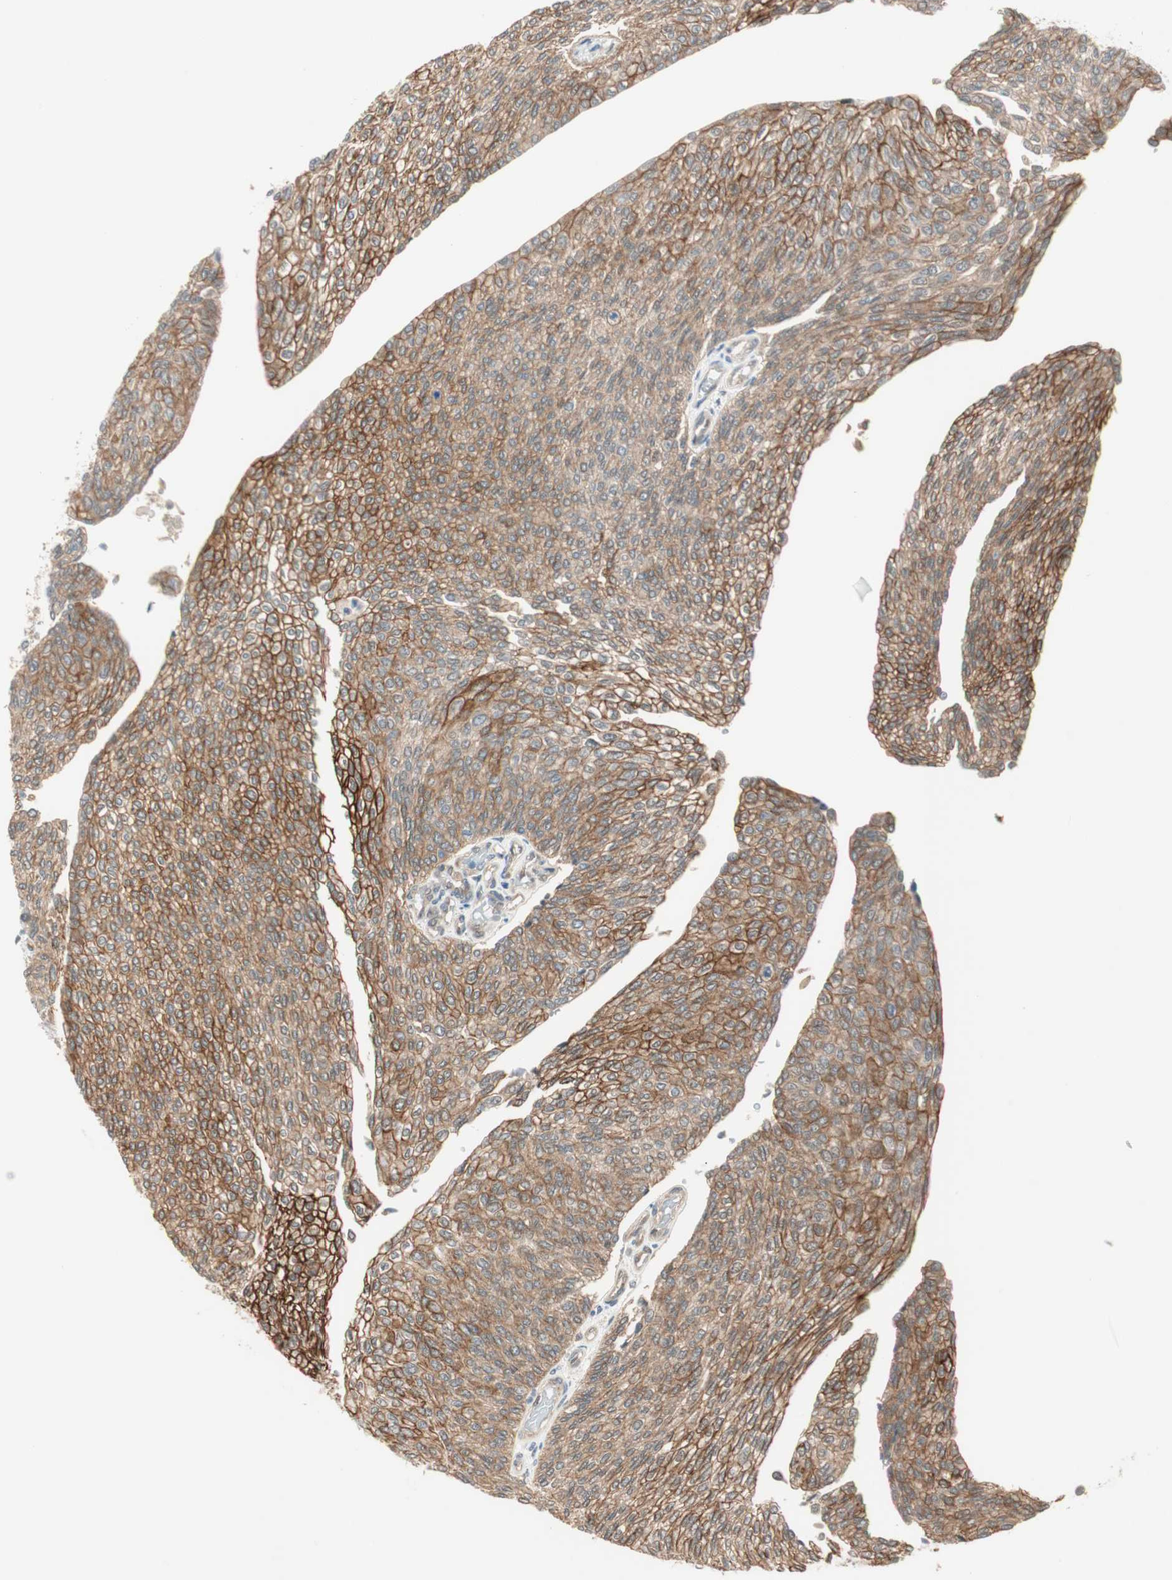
{"staining": {"intensity": "strong", "quantity": ">75%", "location": "cytoplasmic/membranous"}, "tissue": "urothelial cancer", "cell_type": "Tumor cells", "image_type": "cancer", "snomed": [{"axis": "morphology", "description": "Urothelial carcinoma, Low grade"}, {"axis": "topography", "description": "Urinary bladder"}], "caption": "Immunohistochemical staining of human urothelial cancer reveals high levels of strong cytoplasmic/membranous protein positivity in approximately >75% of tumor cells.", "gene": "PSMD8", "patient": {"sex": "female", "age": 79}}